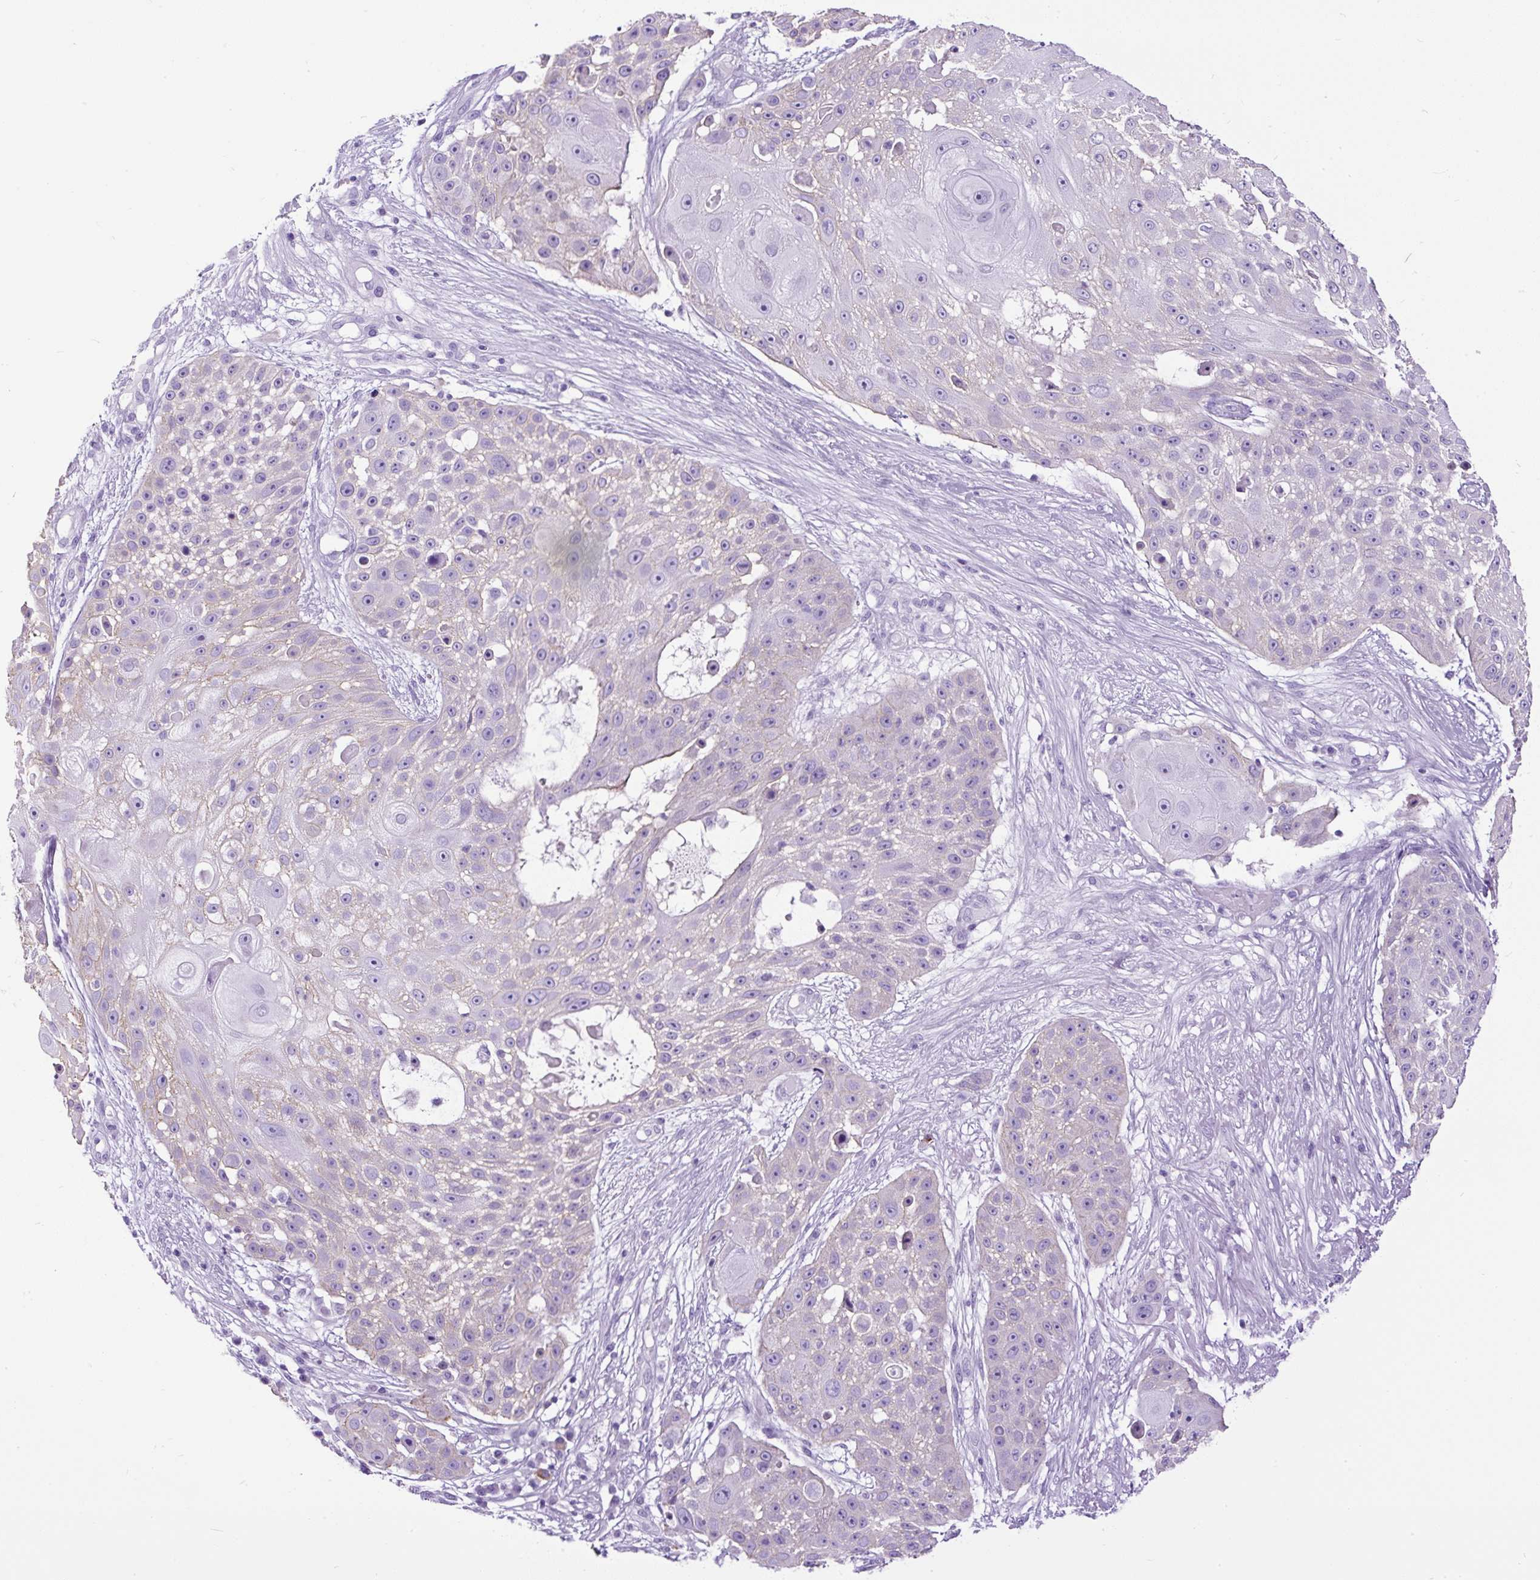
{"staining": {"intensity": "negative", "quantity": "none", "location": "none"}, "tissue": "skin cancer", "cell_type": "Tumor cells", "image_type": "cancer", "snomed": [{"axis": "morphology", "description": "Squamous cell carcinoma, NOS"}, {"axis": "topography", "description": "Skin"}], "caption": "Immunohistochemistry (IHC) image of squamous cell carcinoma (skin) stained for a protein (brown), which exhibits no staining in tumor cells.", "gene": "PDIA2", "patient": {"sex": "female", "age": 86}}